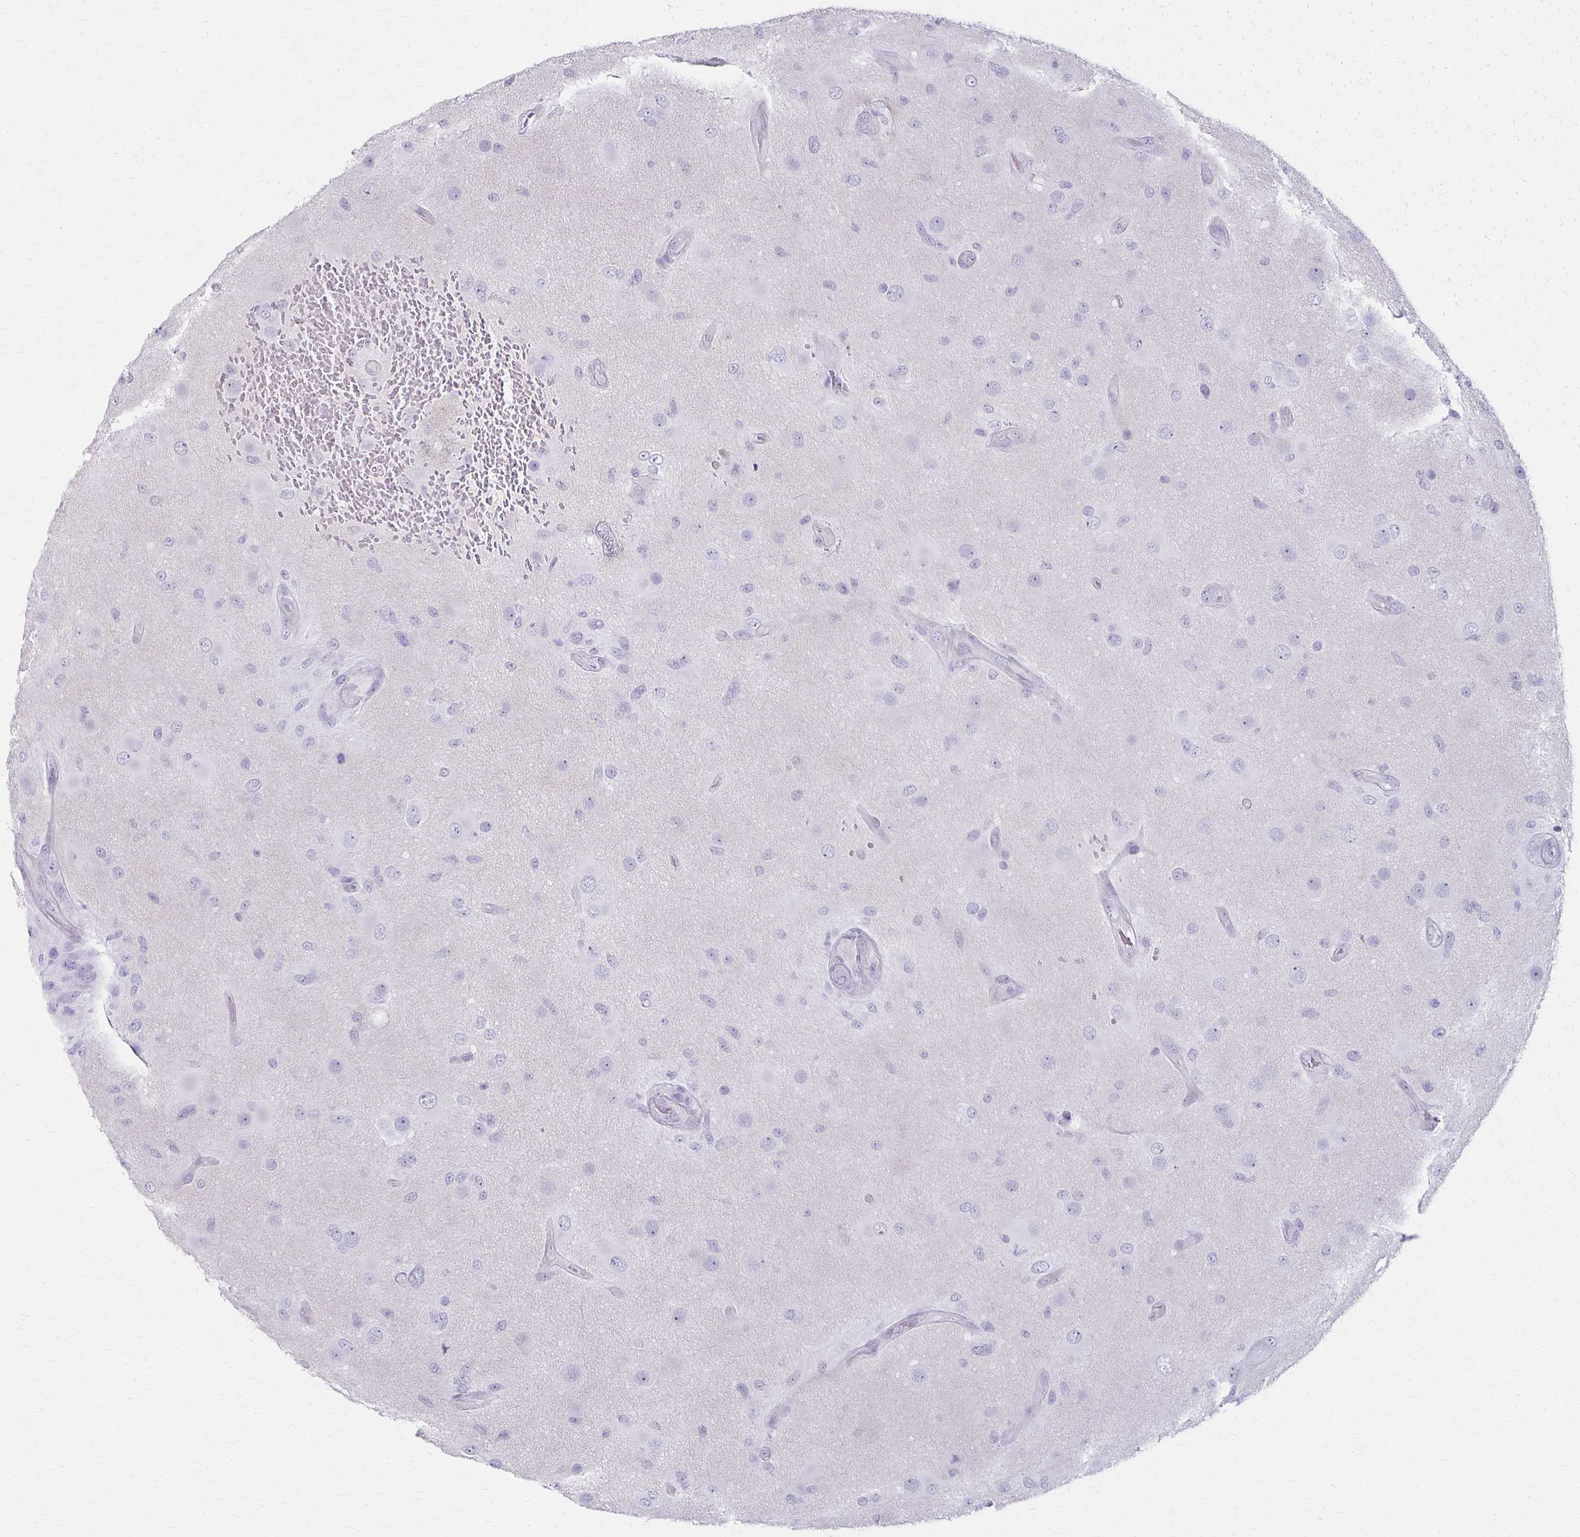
{"staining": {"intensity": "negative", "quantity": "none", "location": "none"}, "tissue": "glioma", "cell_type": "Tumor cells", "image_type": "cancer", "snomed": [{"axis": "morphology", "description": "Glioma, malignant, High grade"}, {"axis": "topography", "description": "Brain"}], "caption": "A photomicrograph of malignant glioma (high-grade) stained for a protein demonstrates no brown staining in tumor cells. (Stains: DAB immunohistochemistry (IHC) with hematoxylin counter stain, Microscopy: brightfield microscopy at high magnification).", "gene": "LDLRAP1", "patient": {"sex": "male", "age": 53}}